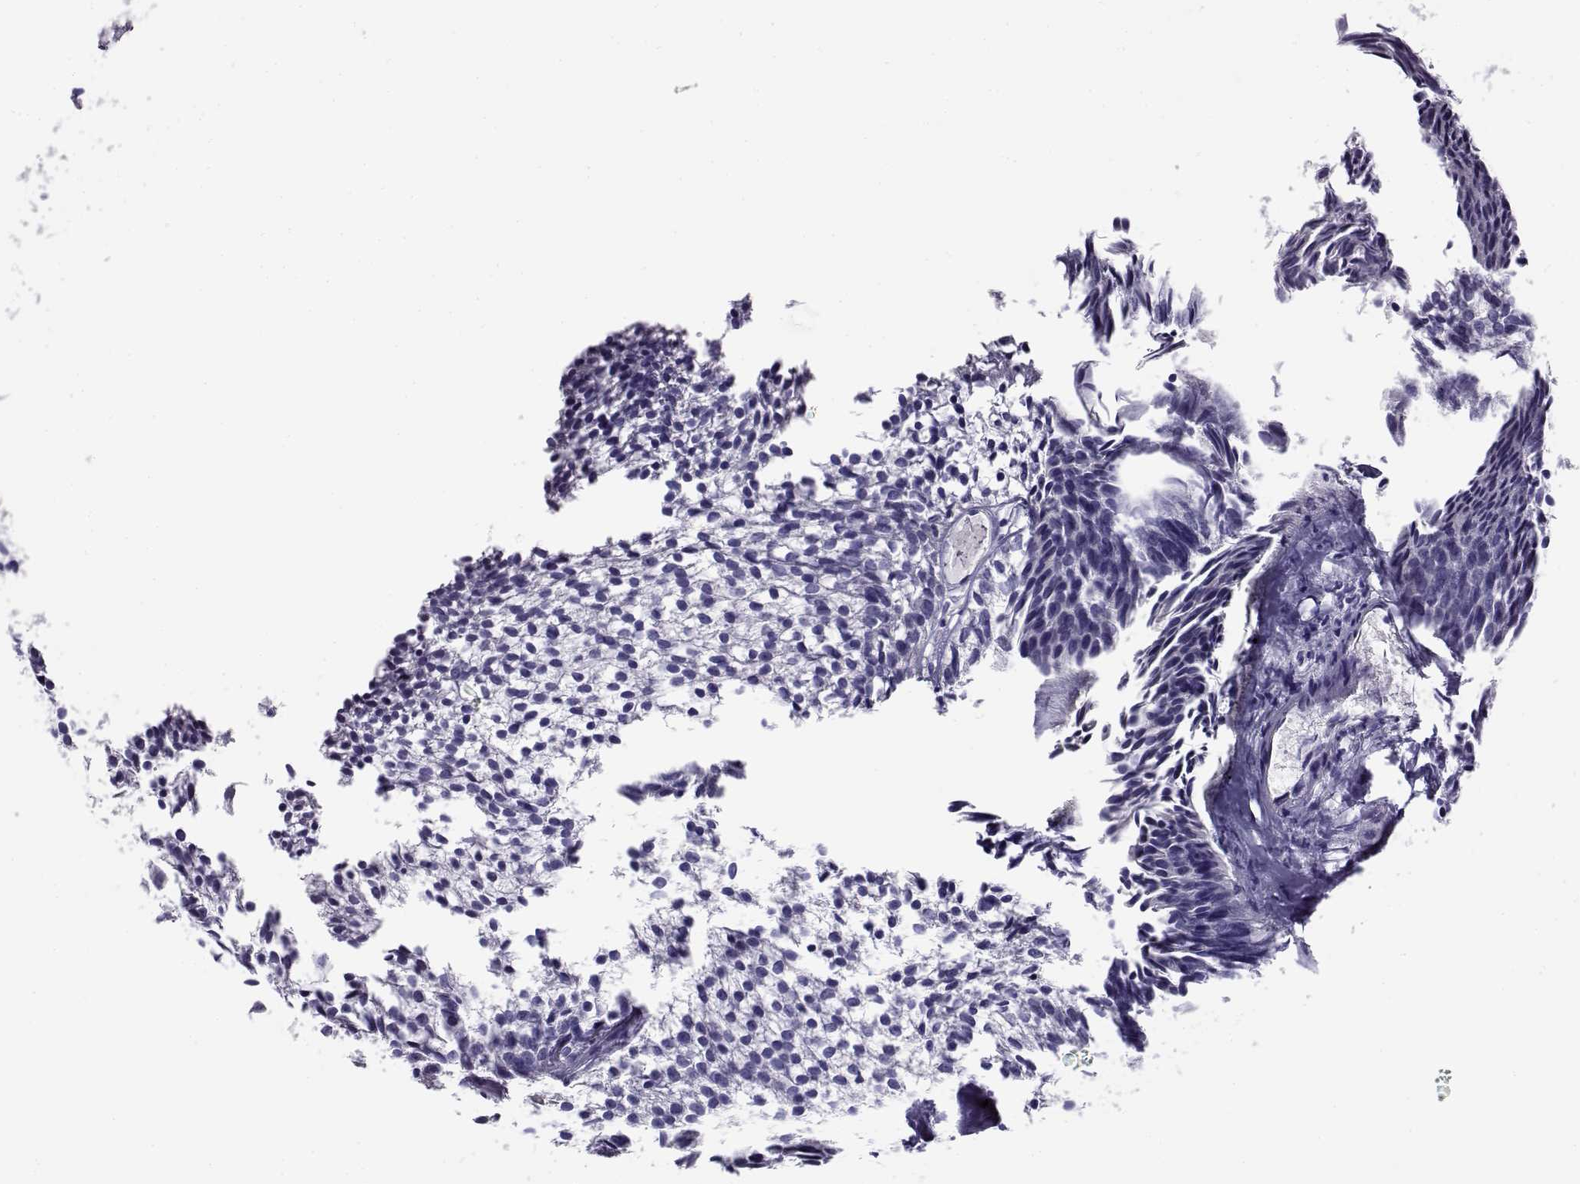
{"staining": {"intensity": "negative", "quantity": "none", "location": "none"}, "tissue": "urothelial cancer", "cell_type": "Tumor cells", "image_type": "cancer", "snomed": [{"axis": "morphology", "description": "Urothelial carcinoma, Low grade"}, {"axis": "topography", "description": "Urinary bladder"}], "caption": "High magnification brightfield microscopy of urothelial cancer stained with DAB (3,3'-diaminobenzidine) (brown) and counterstained with hematoxylin (blue): tumor cells show no significant expression. (Immunohistochemistry (ihc), brightfield microscopy, high magnification).", "gene": "RHOXF2", "patient": {"sex": "male", "age": 63}}